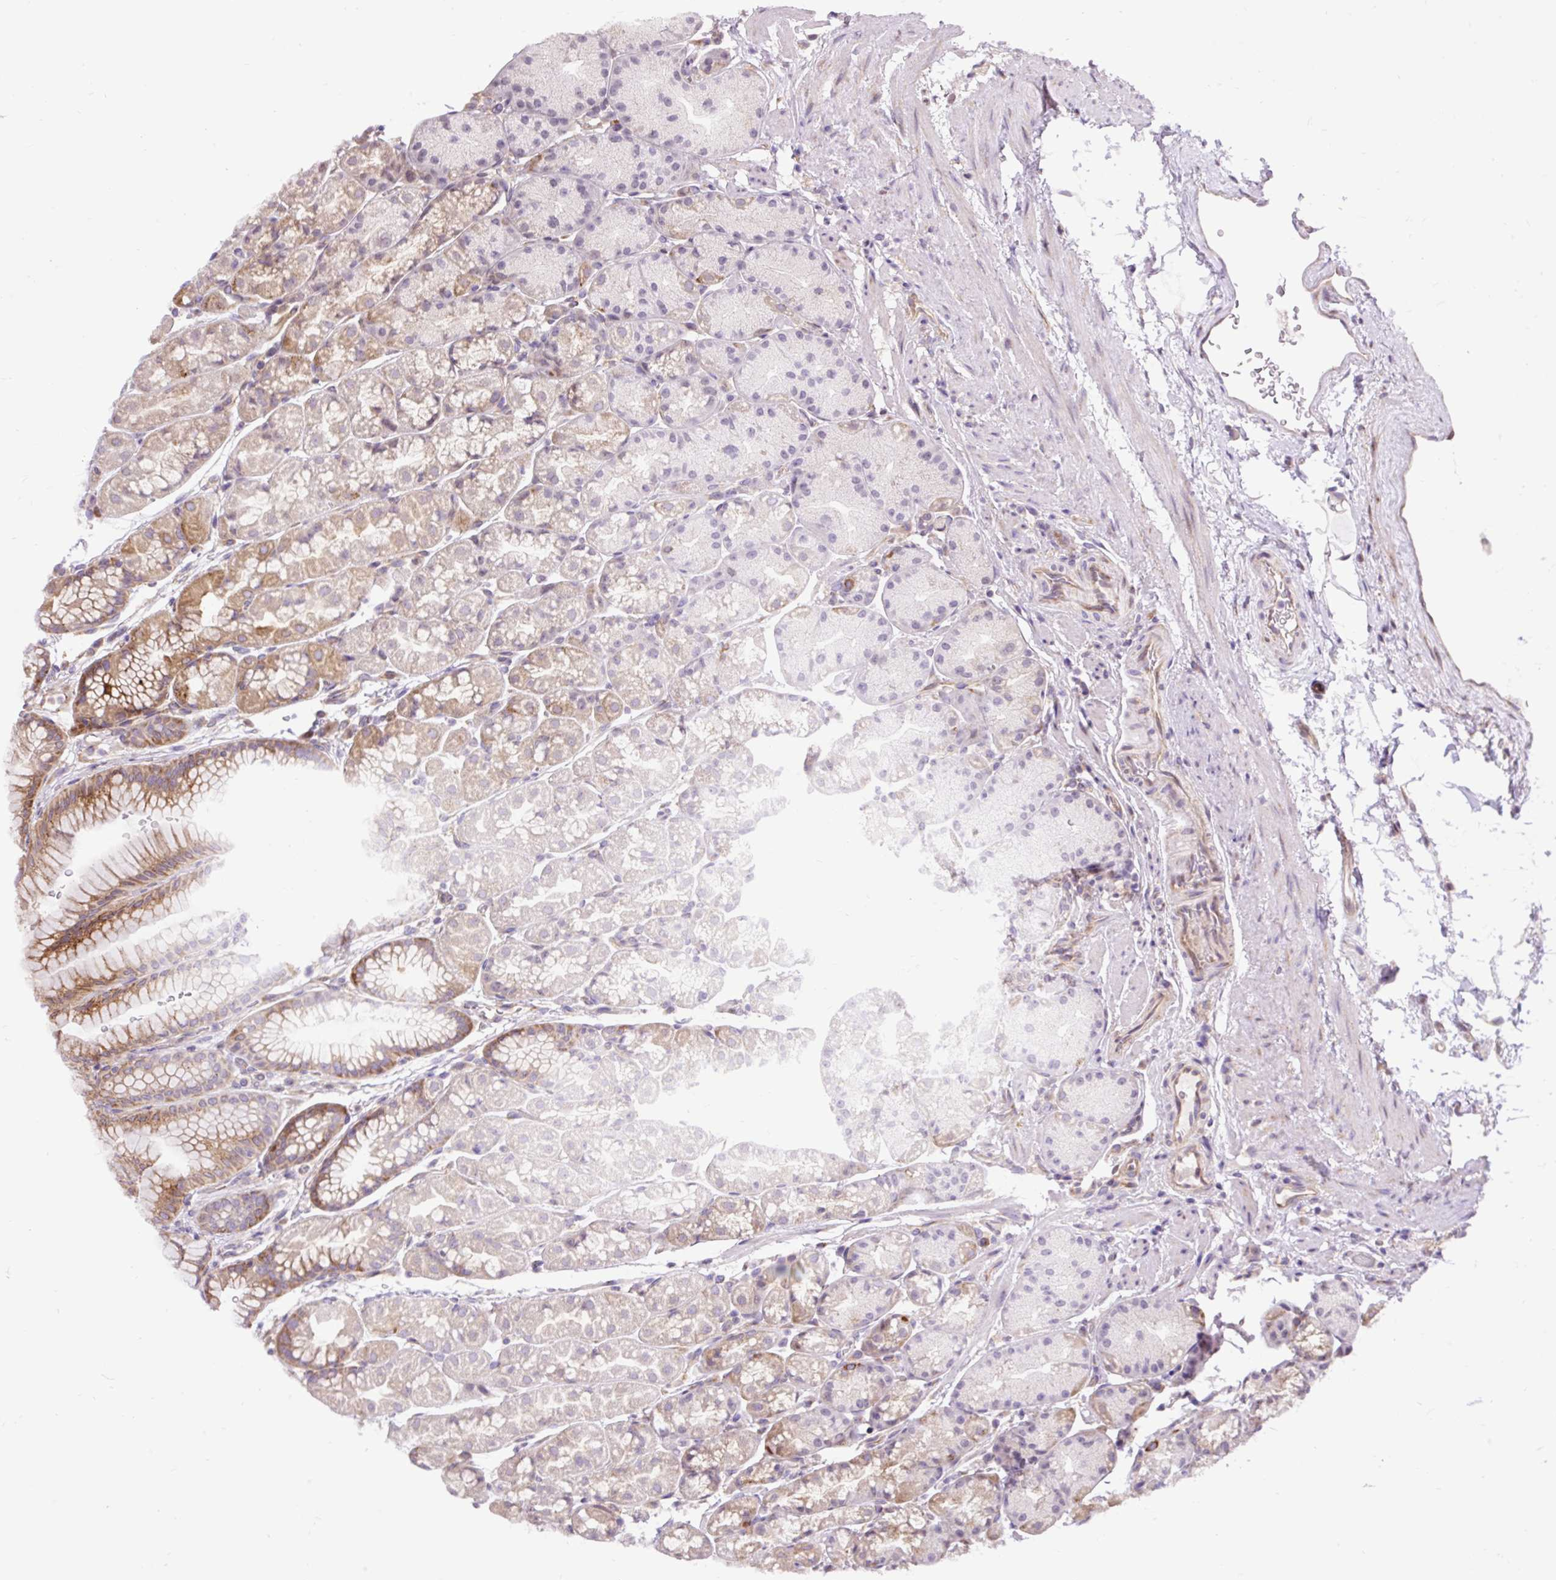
{"staining": {"intensity": "moderate", "quantity": "25%-75%", "location": "cytoplasmic/membranous"}, "tissue": "stomach", "cell_type": "Glandular cells", "image_type": "normal", "snomed": [{"axis": "morphology", "description": "Normal tissue, NOS"}, {"axis": "topography", "description": "Stomach, lower"}], "caption": "DAB immunohistochemical staining of unremarkable stomach reveals moderate cytoplasmic/membranous protein staining in about 25%-75% of glandular cells.", "gene": "TRIM17", "patient": {"sex": "male", "age": 67}}